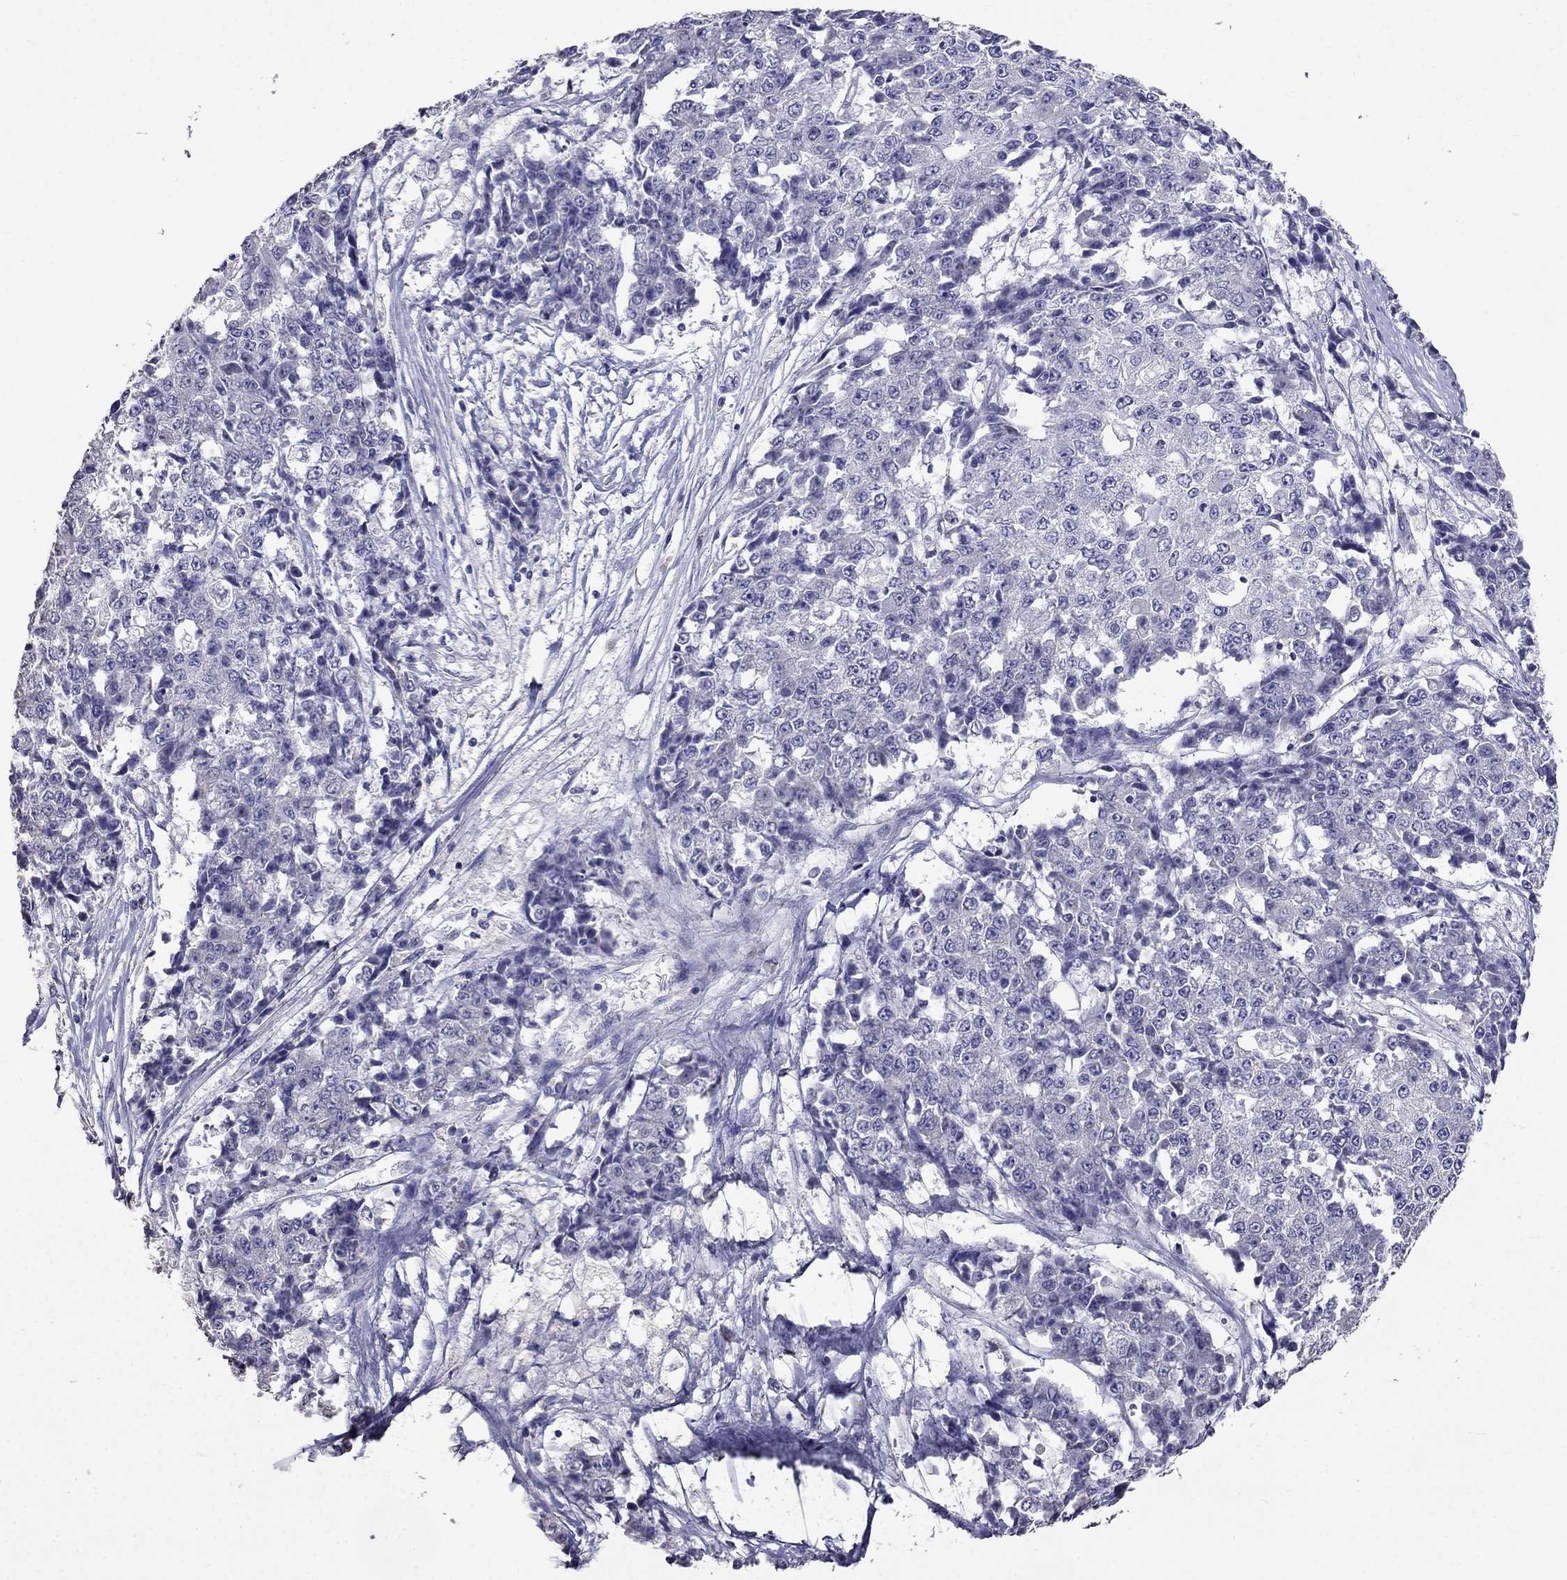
{"staining": {"intensity": "negative", "quantity": "none", "location": "none"}, "tissue": "ovarian cancer", "cell_type": "Tumor cells", "image_type": "cancer", "snomed": [{"axis": "morphology", "description": "Carcinoma, endometroid"}, {"axis": "topography", "description": "Ovary"}], "caption": "This is an immunohistochemistry (IHC) photomicrograph of ovarian cancer (endometroid carcinoma). There is no staining in tumor cells.", "gene": "AK5", "patient": {"sex": "female", "age": 42}}